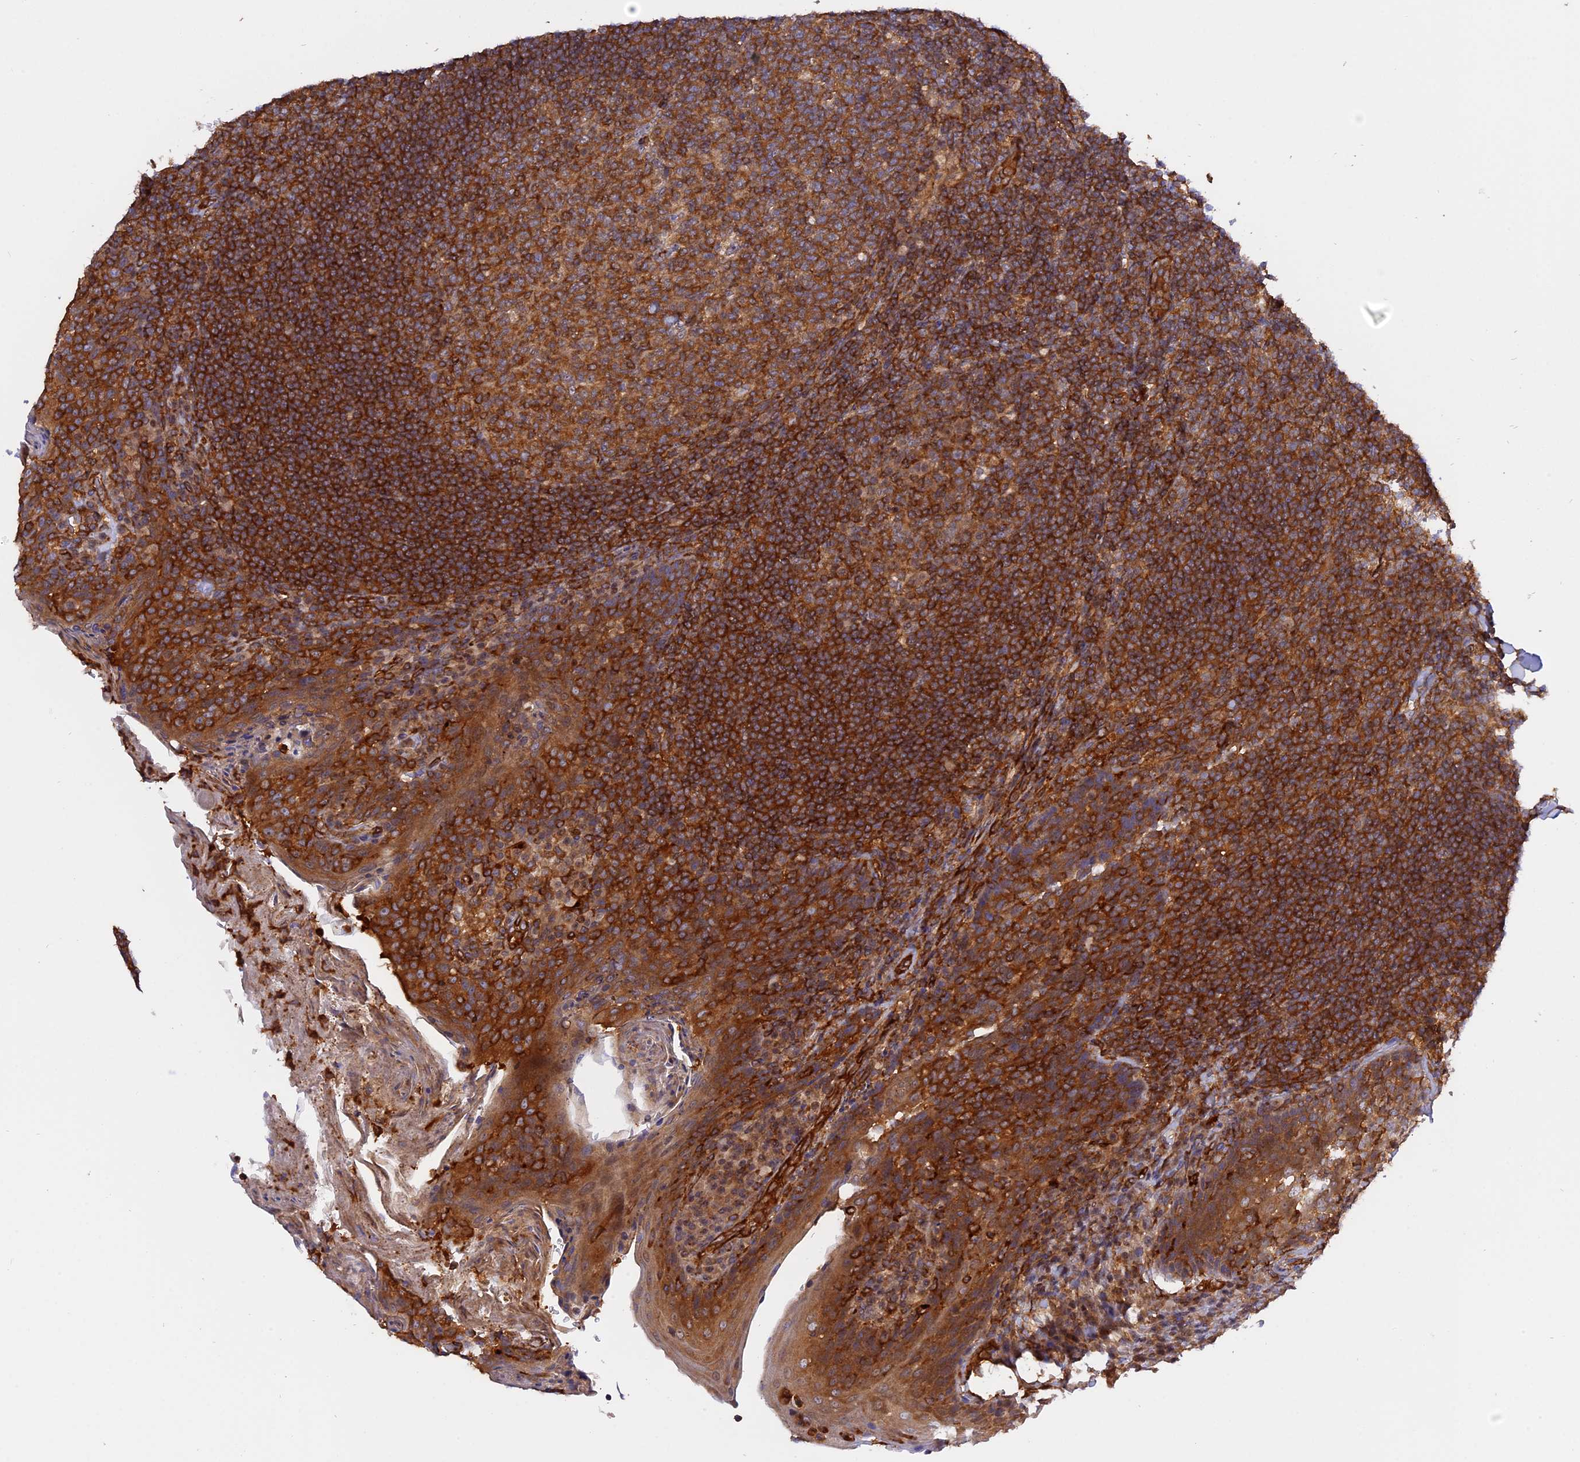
{"staining": {"intensity": "moderate", "quantity": ">75%", "location": "cytoplasmic/membranous"}, "tissue": "tonsil", "cell_type": "Germinal center cells", "image_type": "normal", "snomed": [{"axis": "morphology", "description": "Normal tissue, NOS"}, {"axis": "topography", "description": "Tonsil"}], "caption": "A brown stain shows moderate cytoplasmic/membranous expression of a protein in germinal center cells of benign tonsil. The protein of interest is stained brown, and the nuclei are stained in blue (DAB (3,3'-diaminobenzidine) IHC with brightfield microscopy, high magnification).", "gene": "C5orf22", "patient": {"sex": "female", "age": 10}}